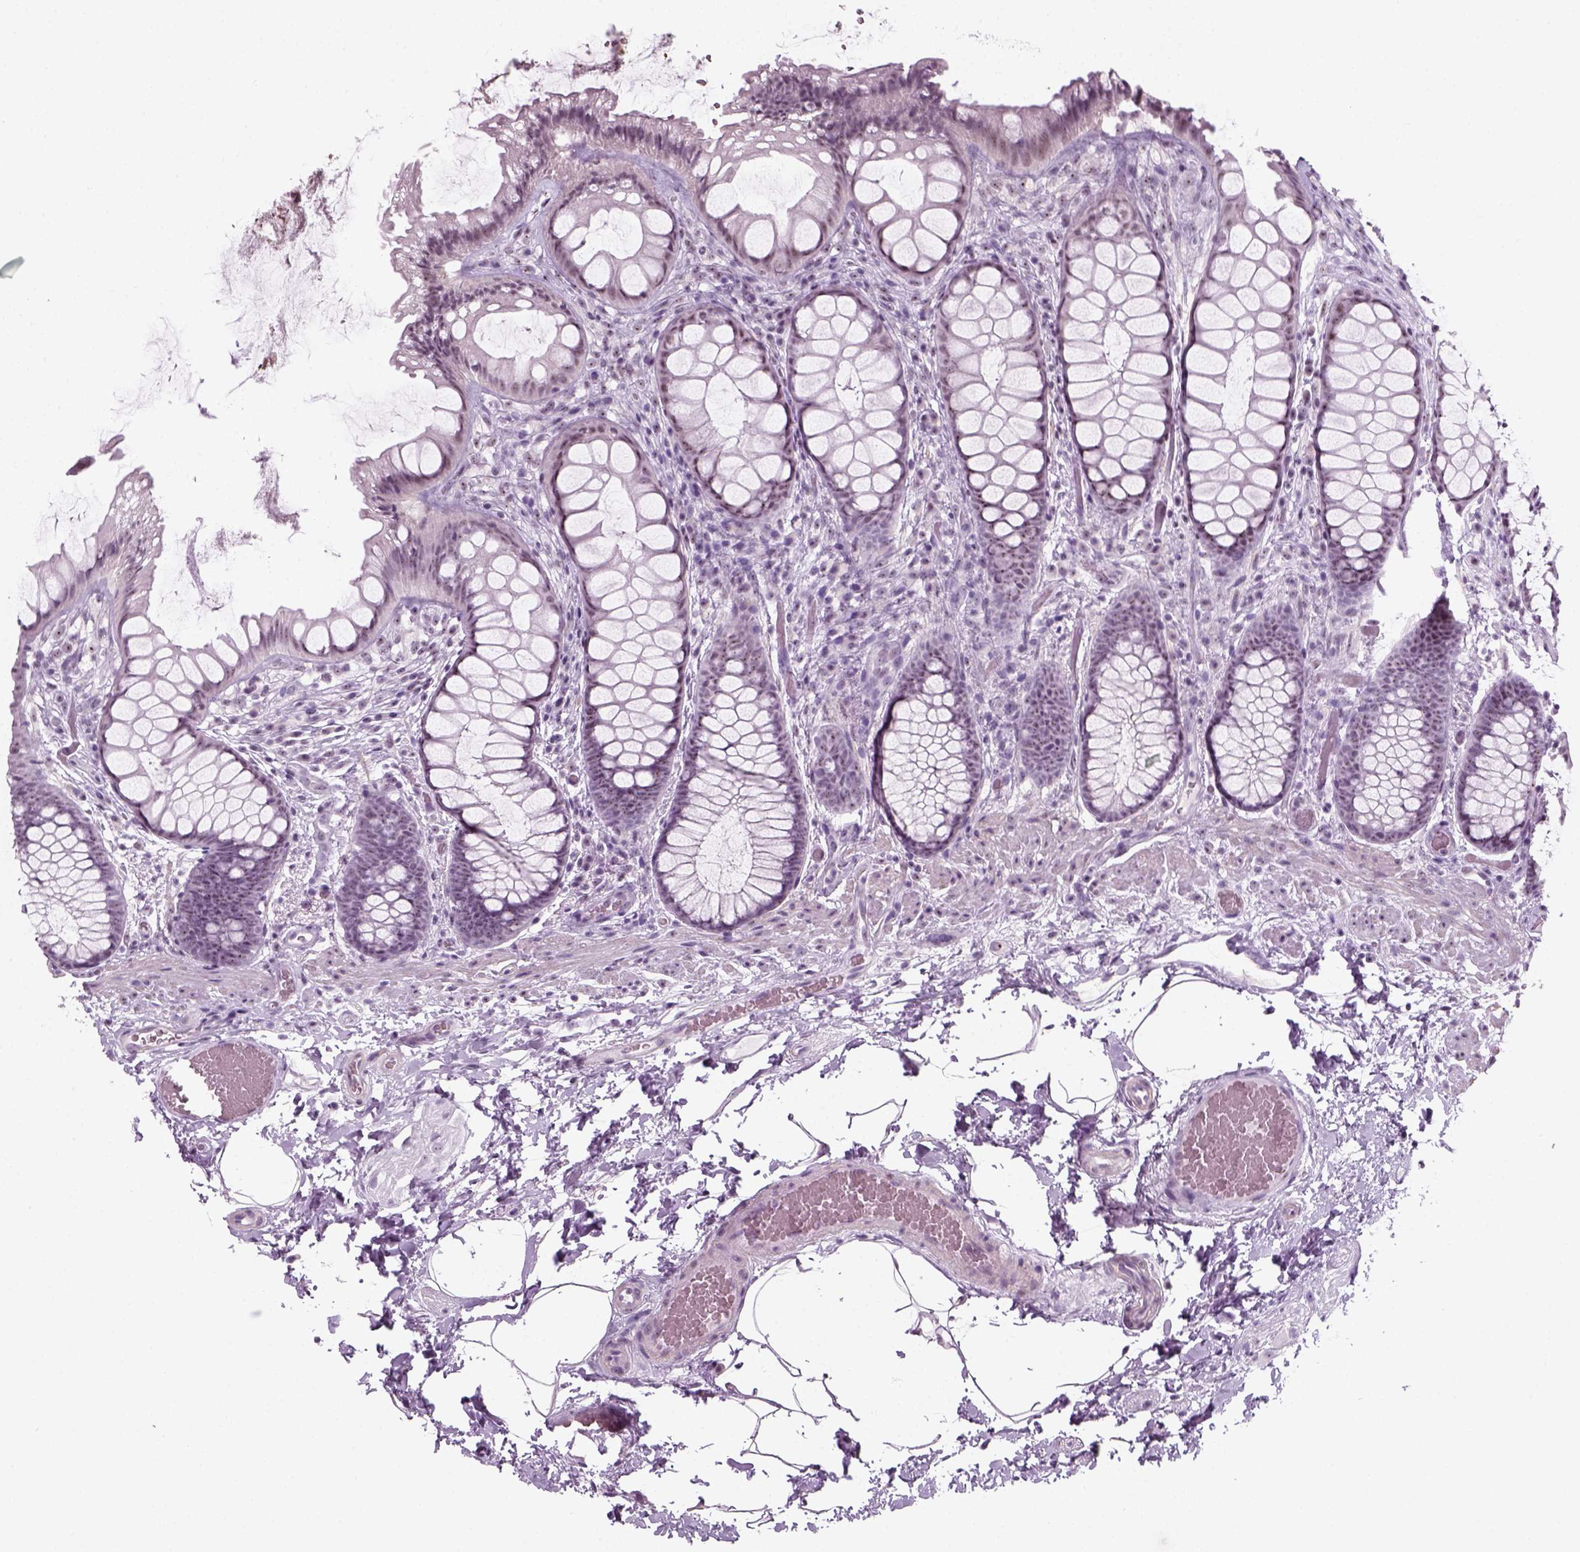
{"staining": {"intensity": "moderate", "quantity": "25%-75%", "location": "nuclear"}, "tissue": "rectum", "cell_type": "Glandular cells", "image_type": "normal", "snomed": [{"axis": "morphology", "description": "Normal tissue, NOS"}, {"axis": "topography", "description": "Rectum"}], "caption": "Normal rectum exhibits moderate nuclear expression in approximately 25%-75% of glandular cells (DAB IHC with brightfield microscopy, high magnification)..", "gene": "ZNF865", "patient": {"sex": "female", "age": 62}}